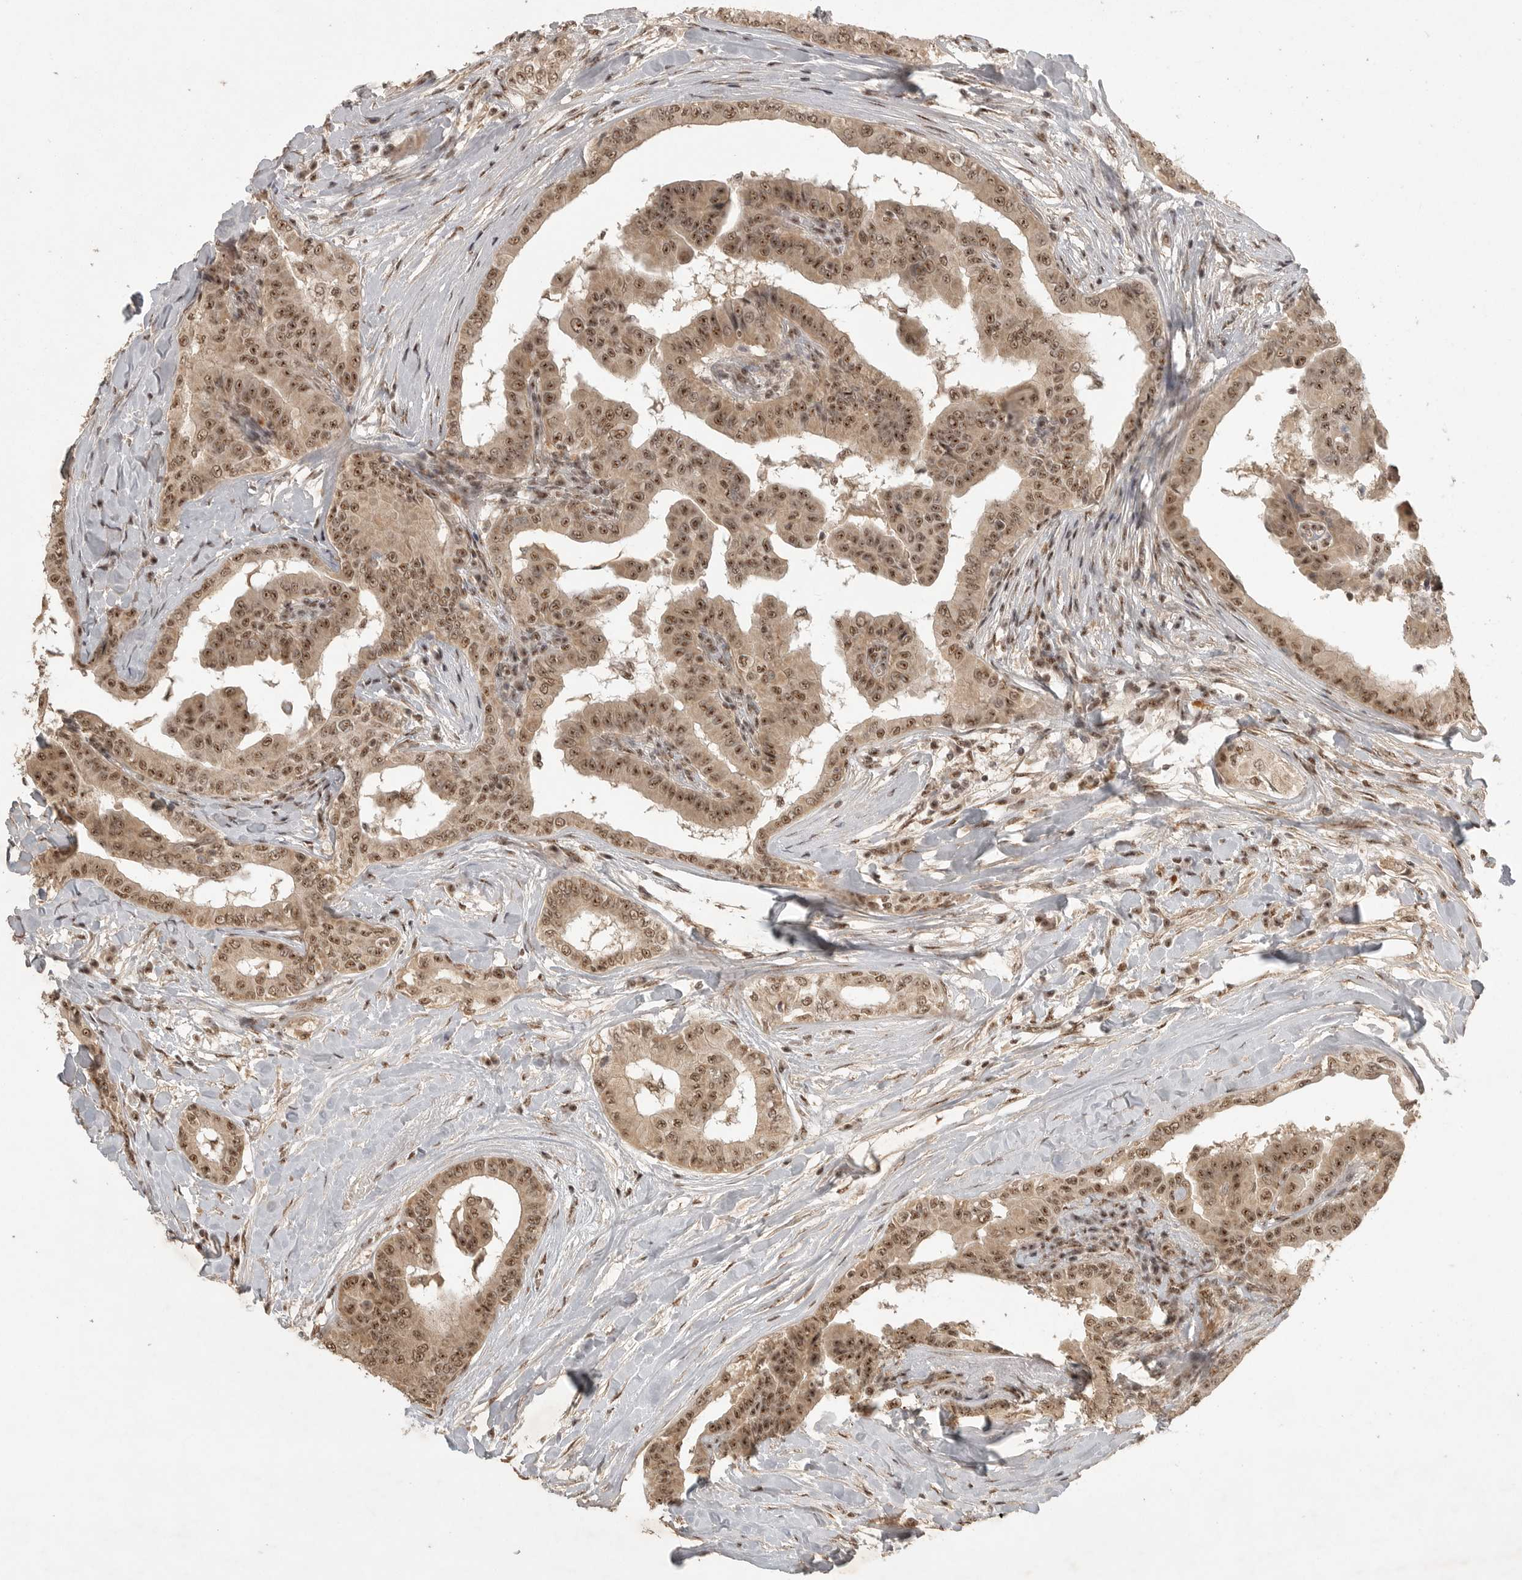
{"staining": {"intensity": "moderate", "quantity": ">75%", "location": "cytoplasmic/membranous,nuclear"}, "tissue": "thyroid cancer", "cell_type": "Tumor cells", "image_type": "cancer", "snomed": [{"axis": "morphology", "description": "Papillary adenocarcinoma, NOS"}, {"axis": "topography", "description": "Thyroid gland"}], "caption": "High-power microscopy captured an immunohistochemistry histopathology image of thyroid cancer (papillary adenocarcinoma), revealing moderate cytoplasmic/membranous and nuclear staining in about >75% of tumor cells.", "gene": "POMP", "patient": {"sex": "male", "age": 33}}